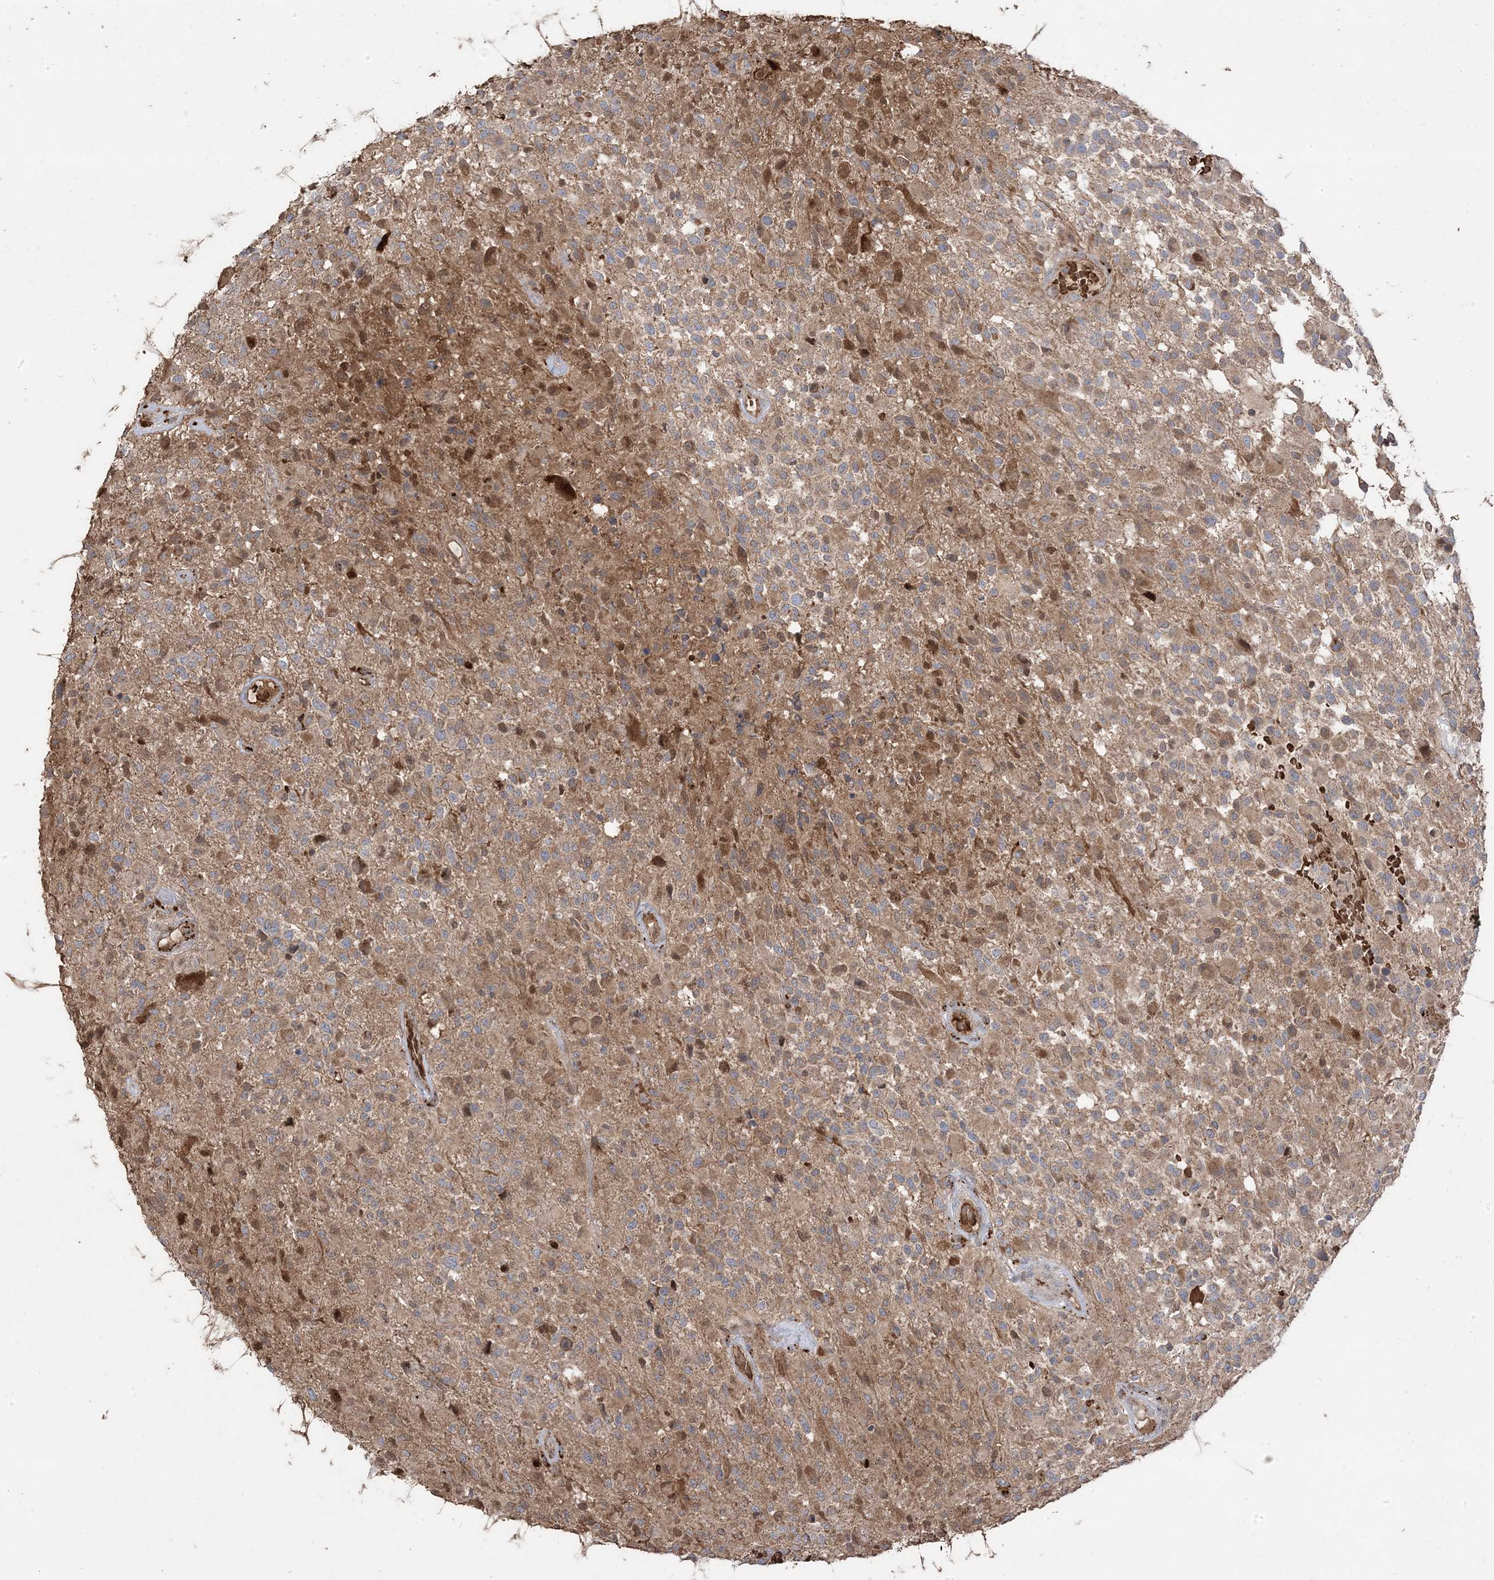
{"staining": {"intensity": "moderate", "quantity": "<25%", "location": "cytoplasmic/membranous,nuclear"}, "tissue": "glioma", "cell_type": "Tumor cells", "image_type": "cancer", "snomed": [{"axis": "morphology", "description": "Glioma, malignant, High grade"}, {"axis": "morphology", "description": "Glioblastoma, NOS"}, {"axis": "topography", "description": "Brain"}], "caption": "This is an image of IHC staining of high-grade glioma (malignant), which shows moderate positivity in the cytoplasmic/membranous and nuclear of tumor cells.", "gene": "PPOX", "patient": {"sex": "male", "age": 60}}